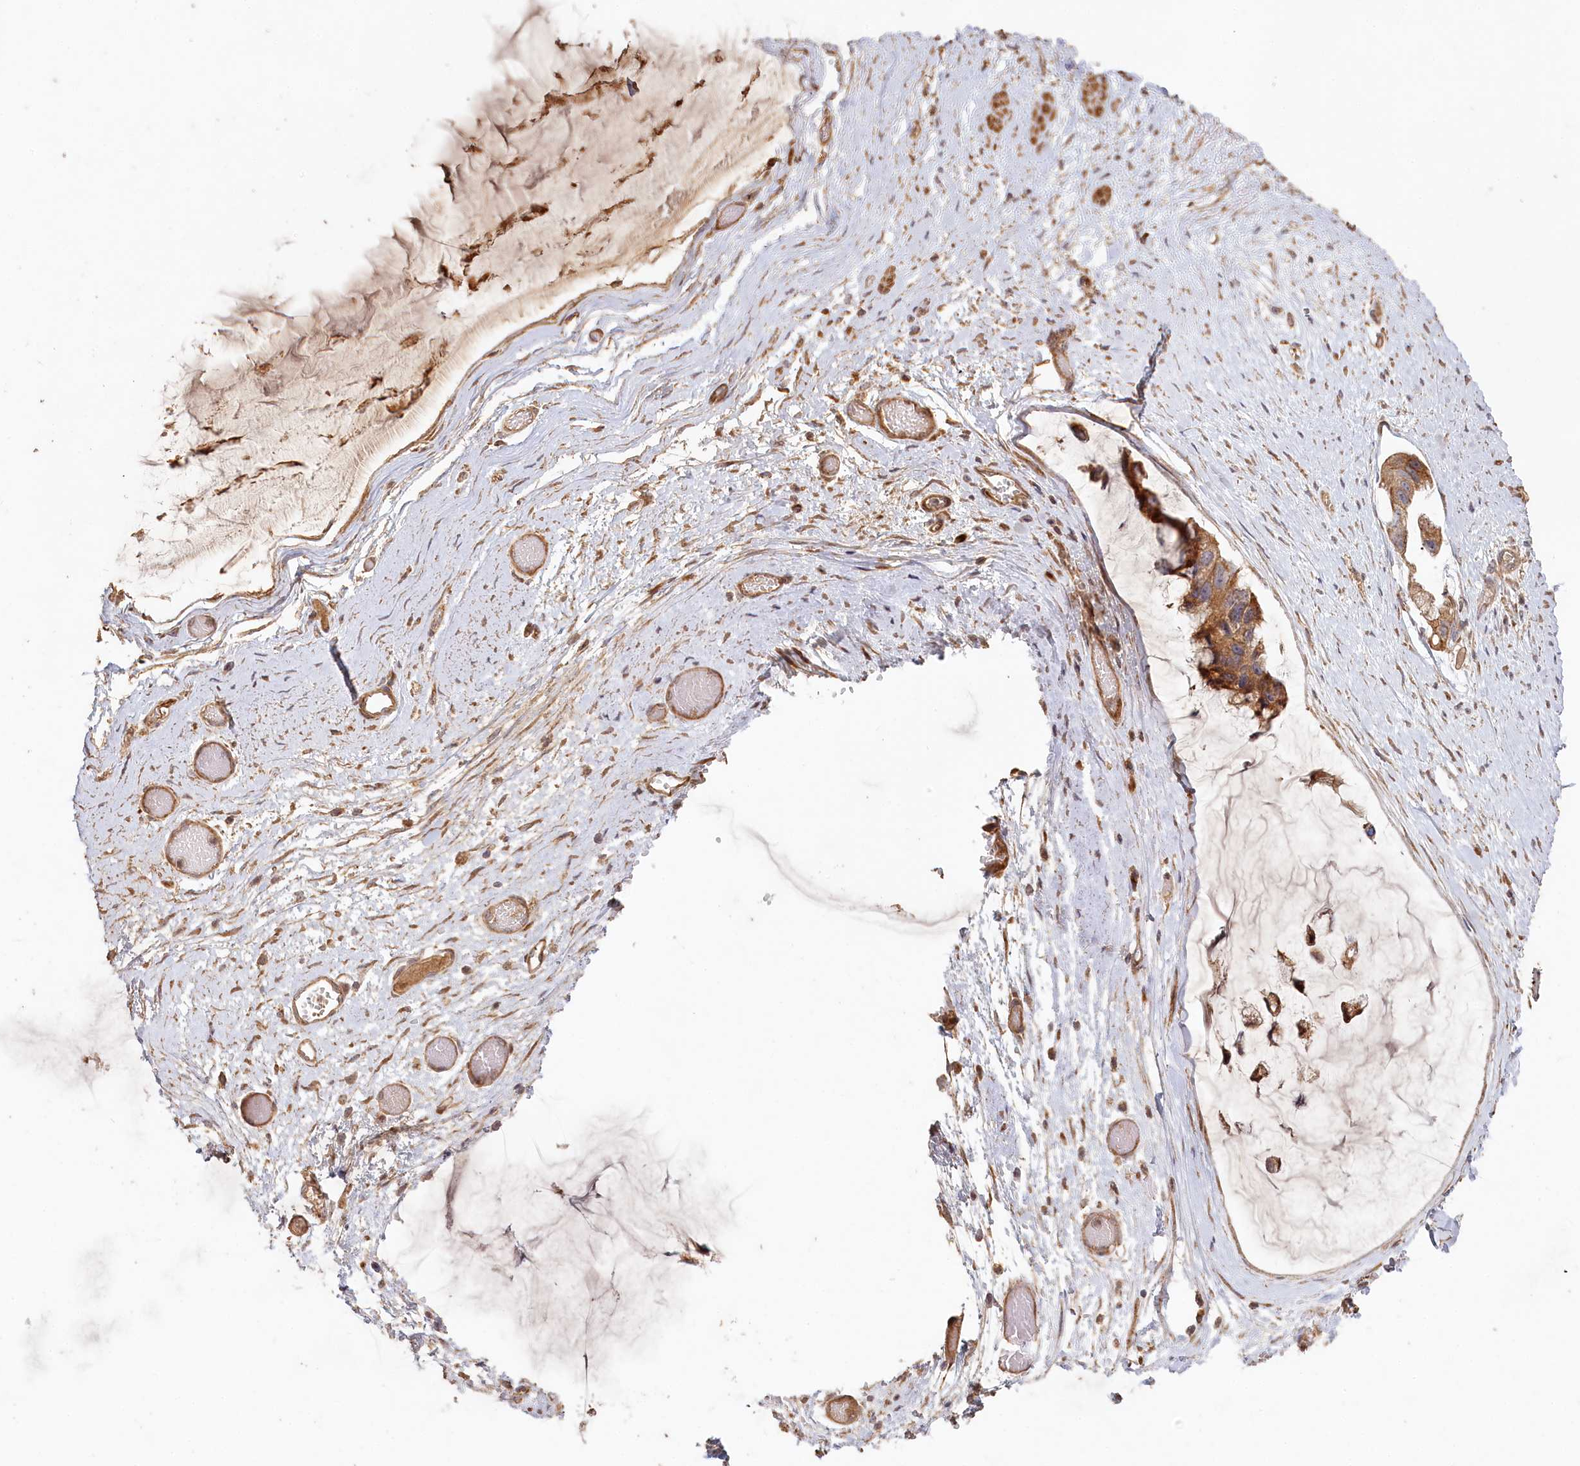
{"staining": {"intensity": "moderate", "quantity": ">75%", "location": "cytoplasmic/membranous"}, "tissue": "ovarian cancer", "cell_type": "Tumor cells", "image_type": "cancer", "snomed": [{"axis": "morphology", "description": "Cystadenocarcinoma, mucinous, NOS"}, {"axis": "topography", "description": "Ovary"}], "caption": "This micrograph displays ovarian cancer (mucinous cystadenocarcinoma) stained with immunohistochemistry (IHC) to label a protein in brown. The cytoplasmic/membranous of tumor cells show moderate positivity for the protein. Nuclei are counter-stained blue.", "gene": "HAL", "patient": {"sex": "female", "age": 39}}